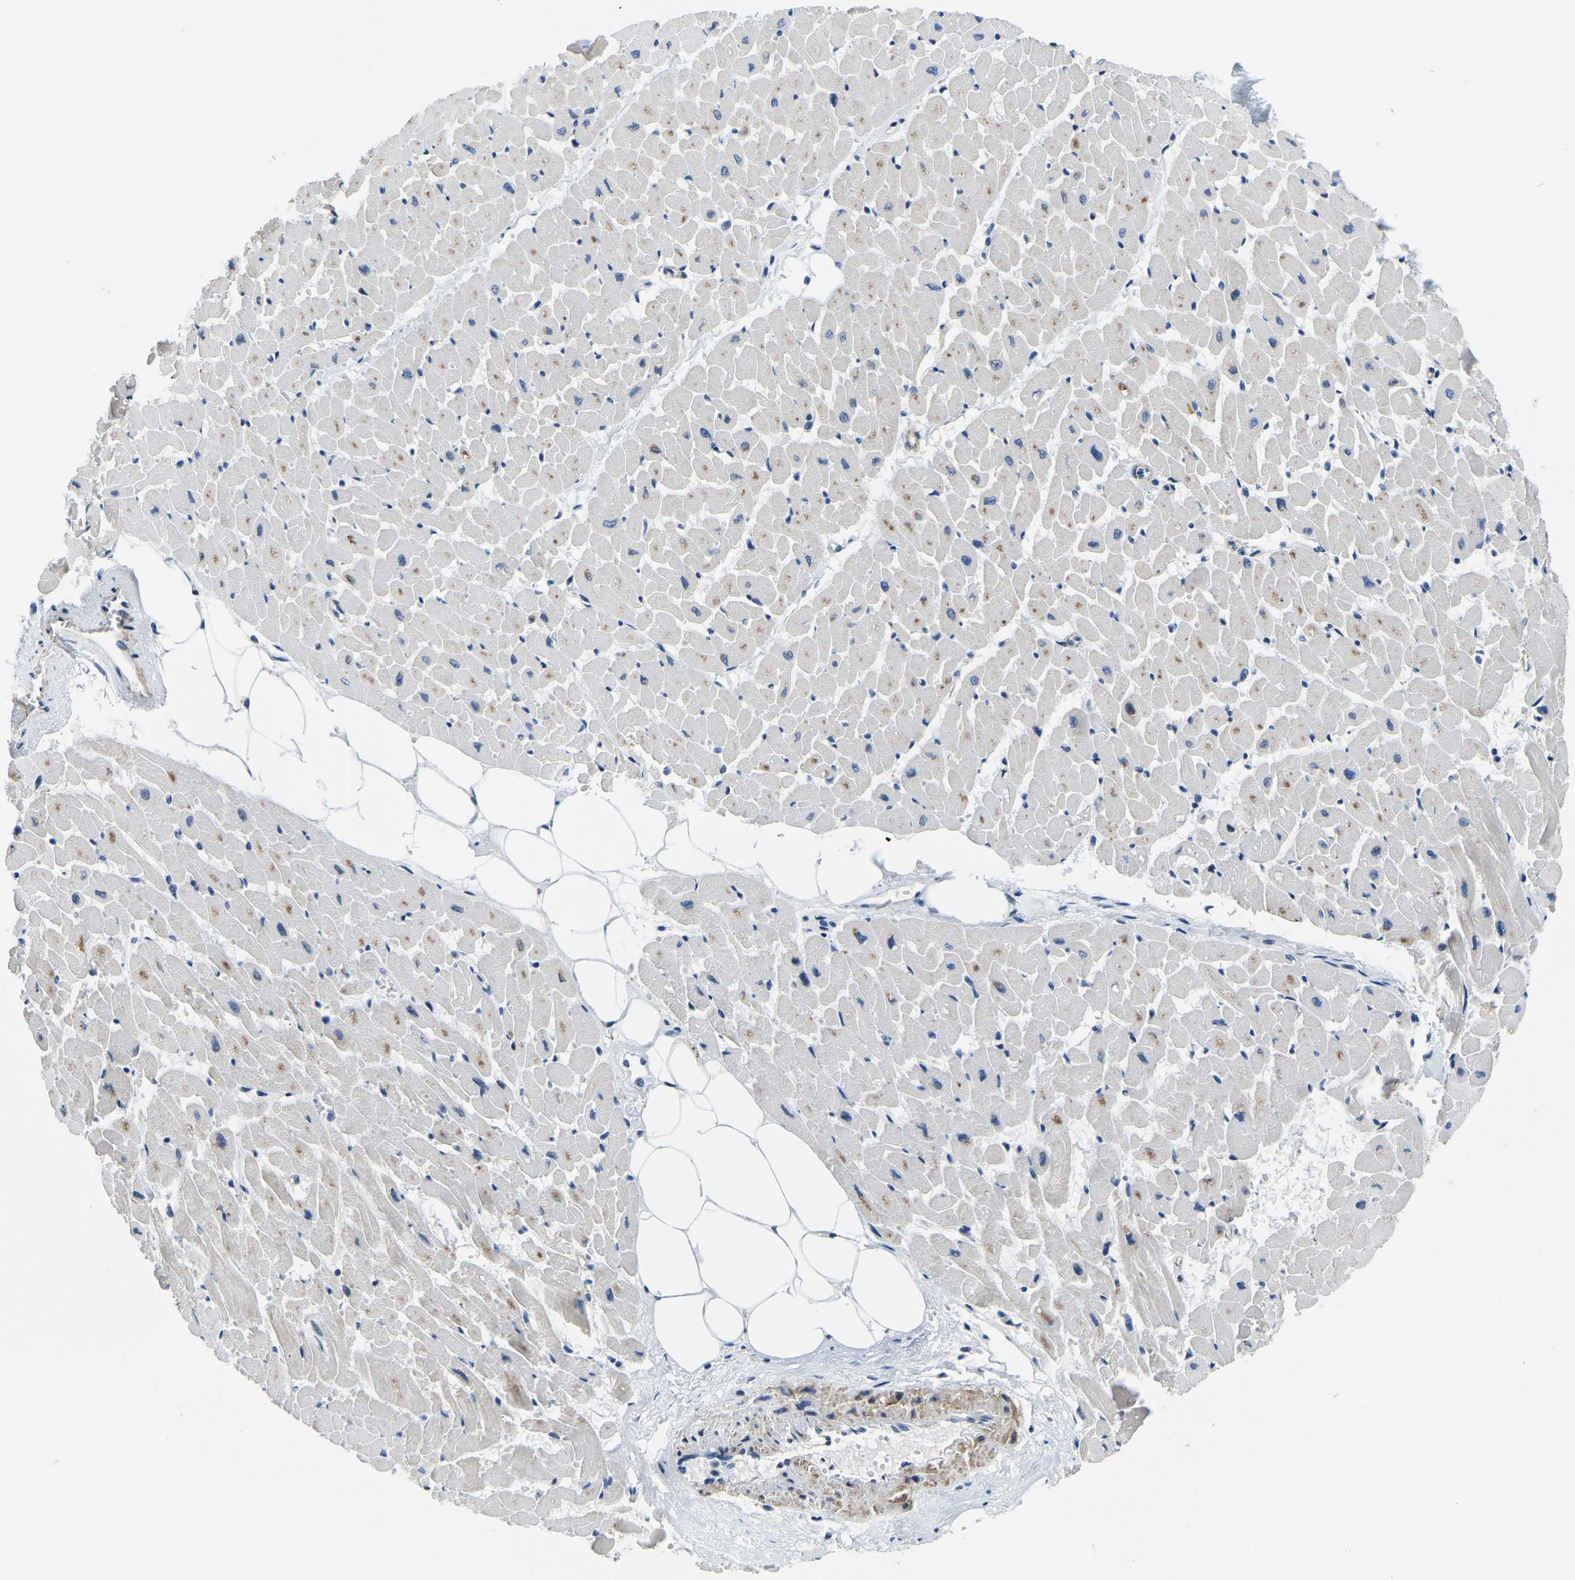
{"staining": {"intensity": "moderate", "quantity": "<25%", "location": "cytoplasmic/membranous"}, "tissue": "heart muscle", "cell_type": "Cardiomyocytes", "image_type": "normal", "snomed": [{"axis": "morphology", "description": "Normal tissue, NOS"}, {"axis": "topography", "description": "Heart"}], "caption": "IHC micrograph of normal heart muscle stained for a protein (brown), which displays low levels of moderate cytoplasmic/membranous expression in approximately <25% of cardiomyocytes.", "gene": "LIAS", "patient": {"sex": "female", "age": 19}}